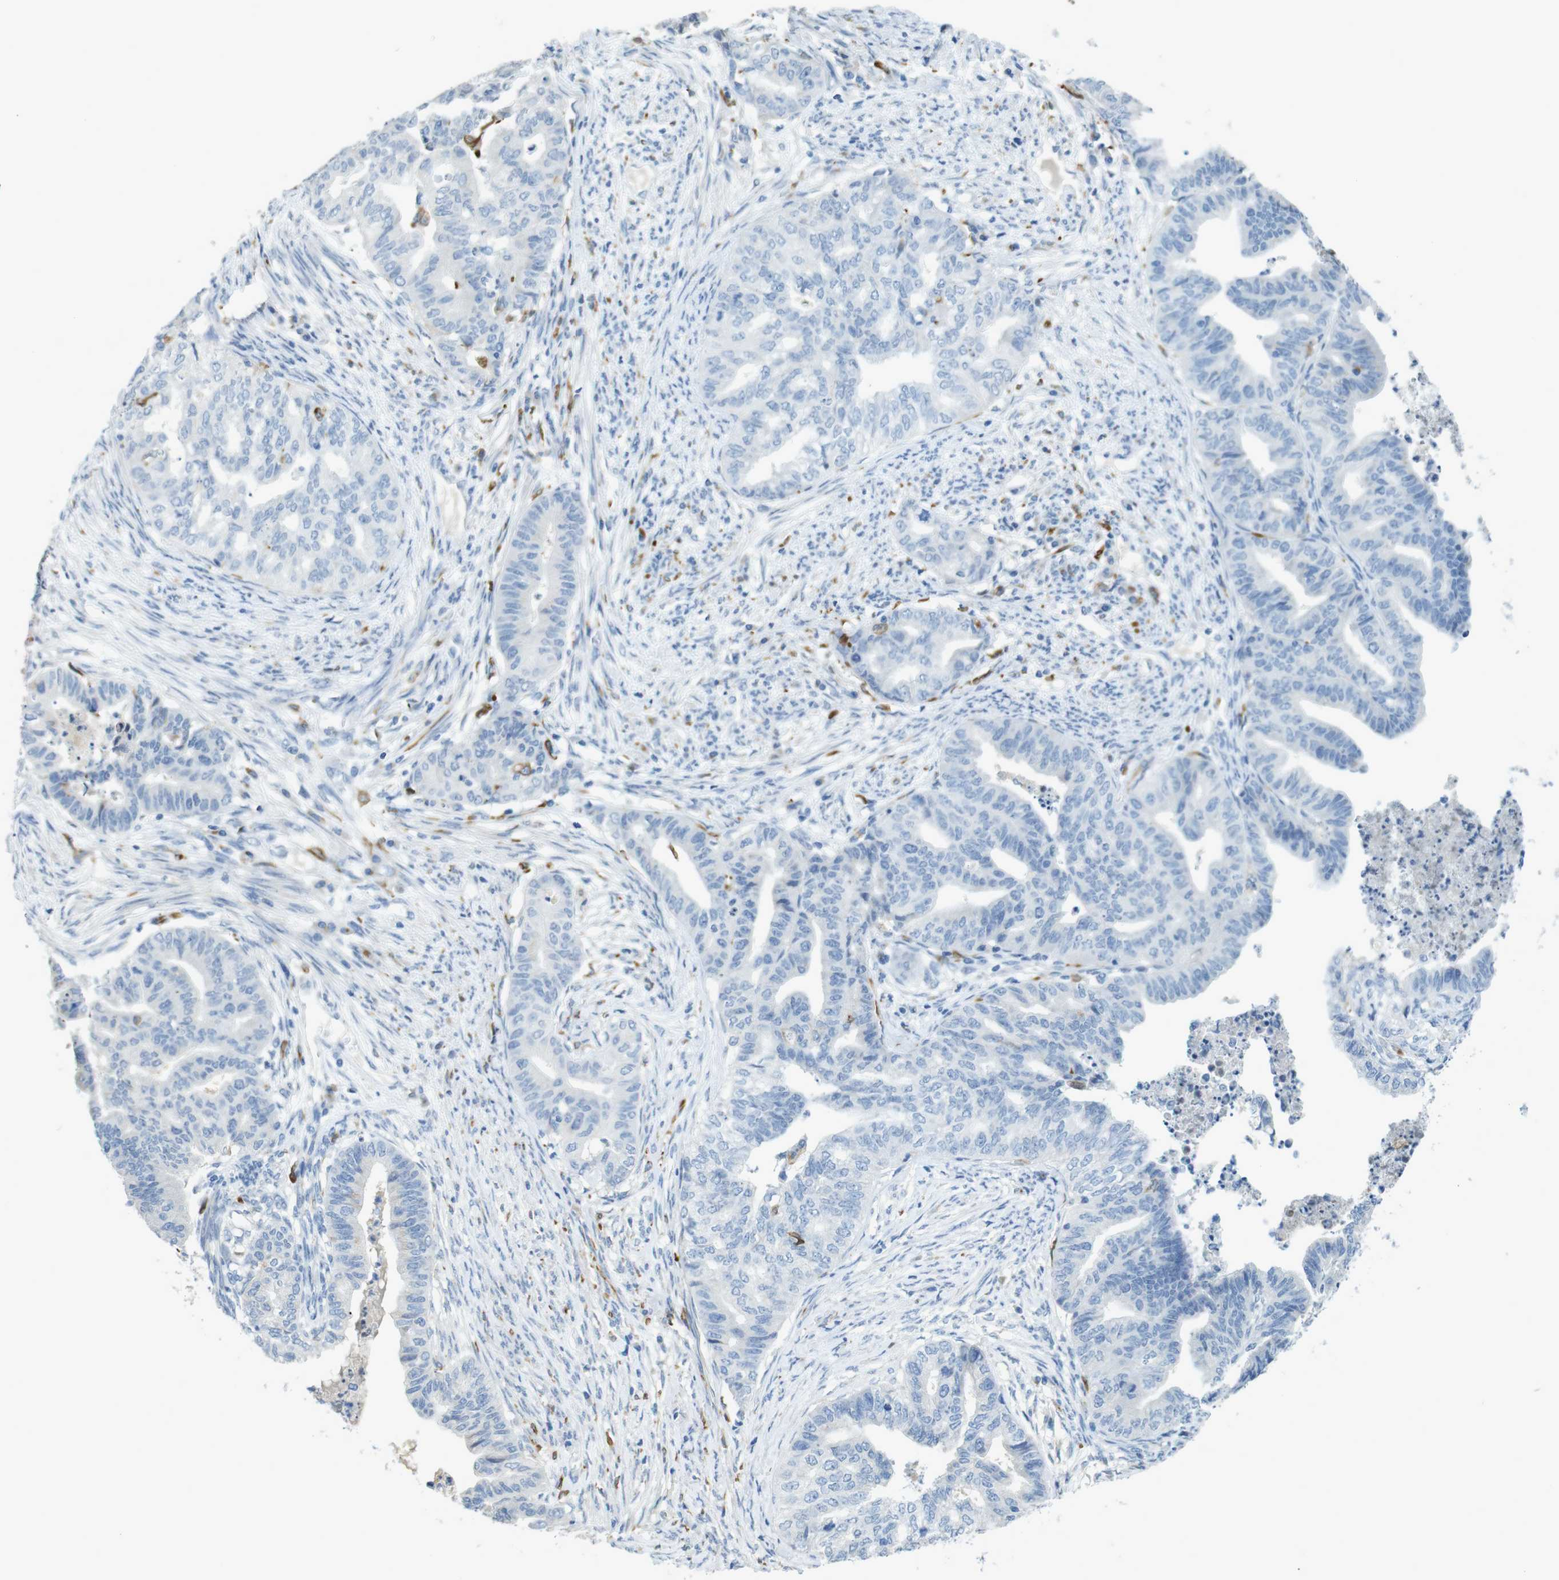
{"staining": {"intensity": "negative", "quantity": "none", "location": "none"}, "tissue": "endometrial cancer", "cell_type": "Tumor cells", "image_type": "cancer", "snomed": [{"axis": "morphology", "description": "Adenocarcinoma, NOS"}, {"axis": "topography", "description": "Endometrium"}], "caption": "Tumor cells are negative for protein expression in human endometrial cancer.", "gene": "CD320", "patient": {"sex": "female", "age": 79}}